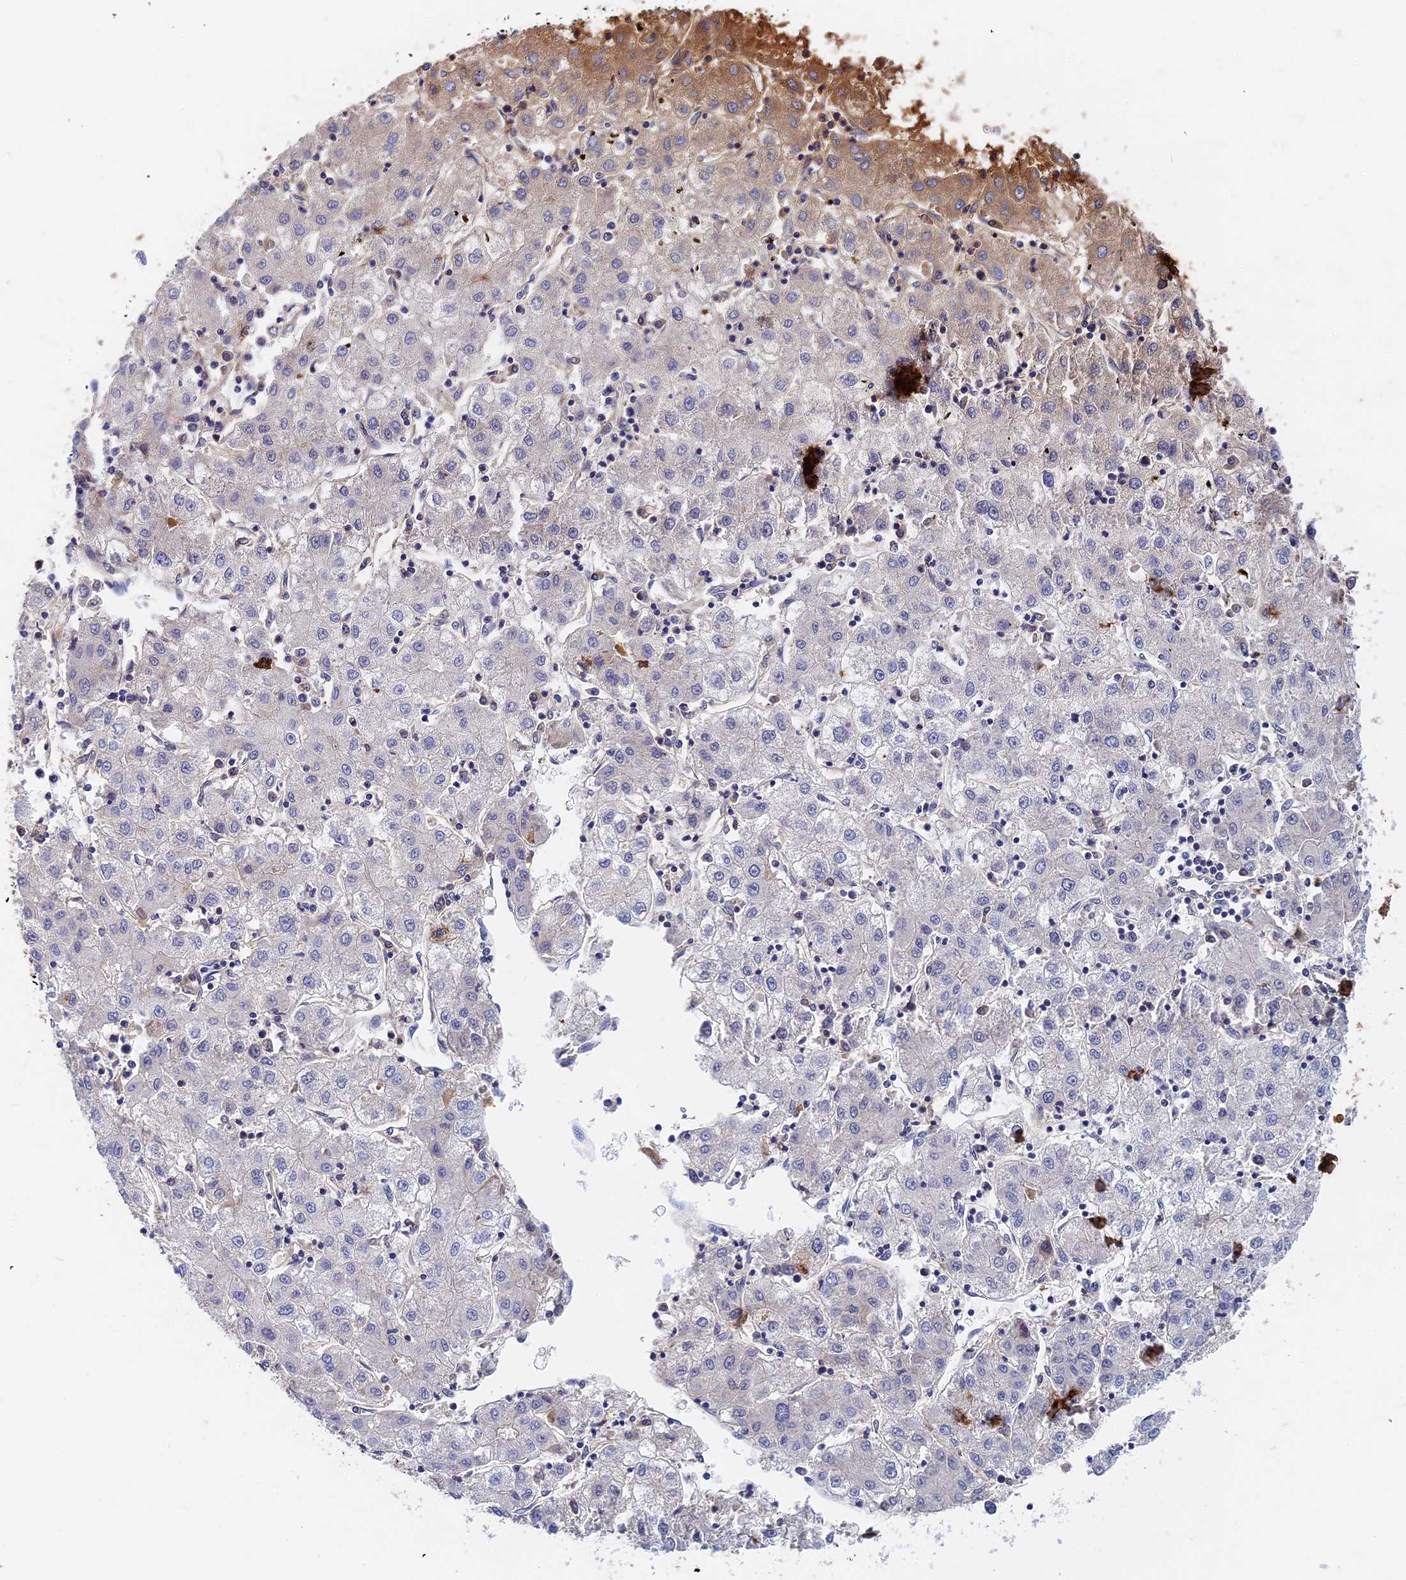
{"staining": {"intensity": "moderate", "quantity": "<25%", "location": "cytoplasmic/membranous"}, "tissue": "liver cancer", "cell_type": "Tumor cells", "image_type": "cancer", "snomed": [{"axis": "morphology", "description": "Carcinoma, Hepatocellular, NOS"}, {"axis": "topography", "description": "Liver"}], "caption": "A low amount of moderate cytoplasmic/membranous staining is appreciated in about <25% of tumor cells in liver cancer tissue. Nuclei are stained in blue.", "gene": "ITIH1", "patient": {"sex": "male", "age": 72}}